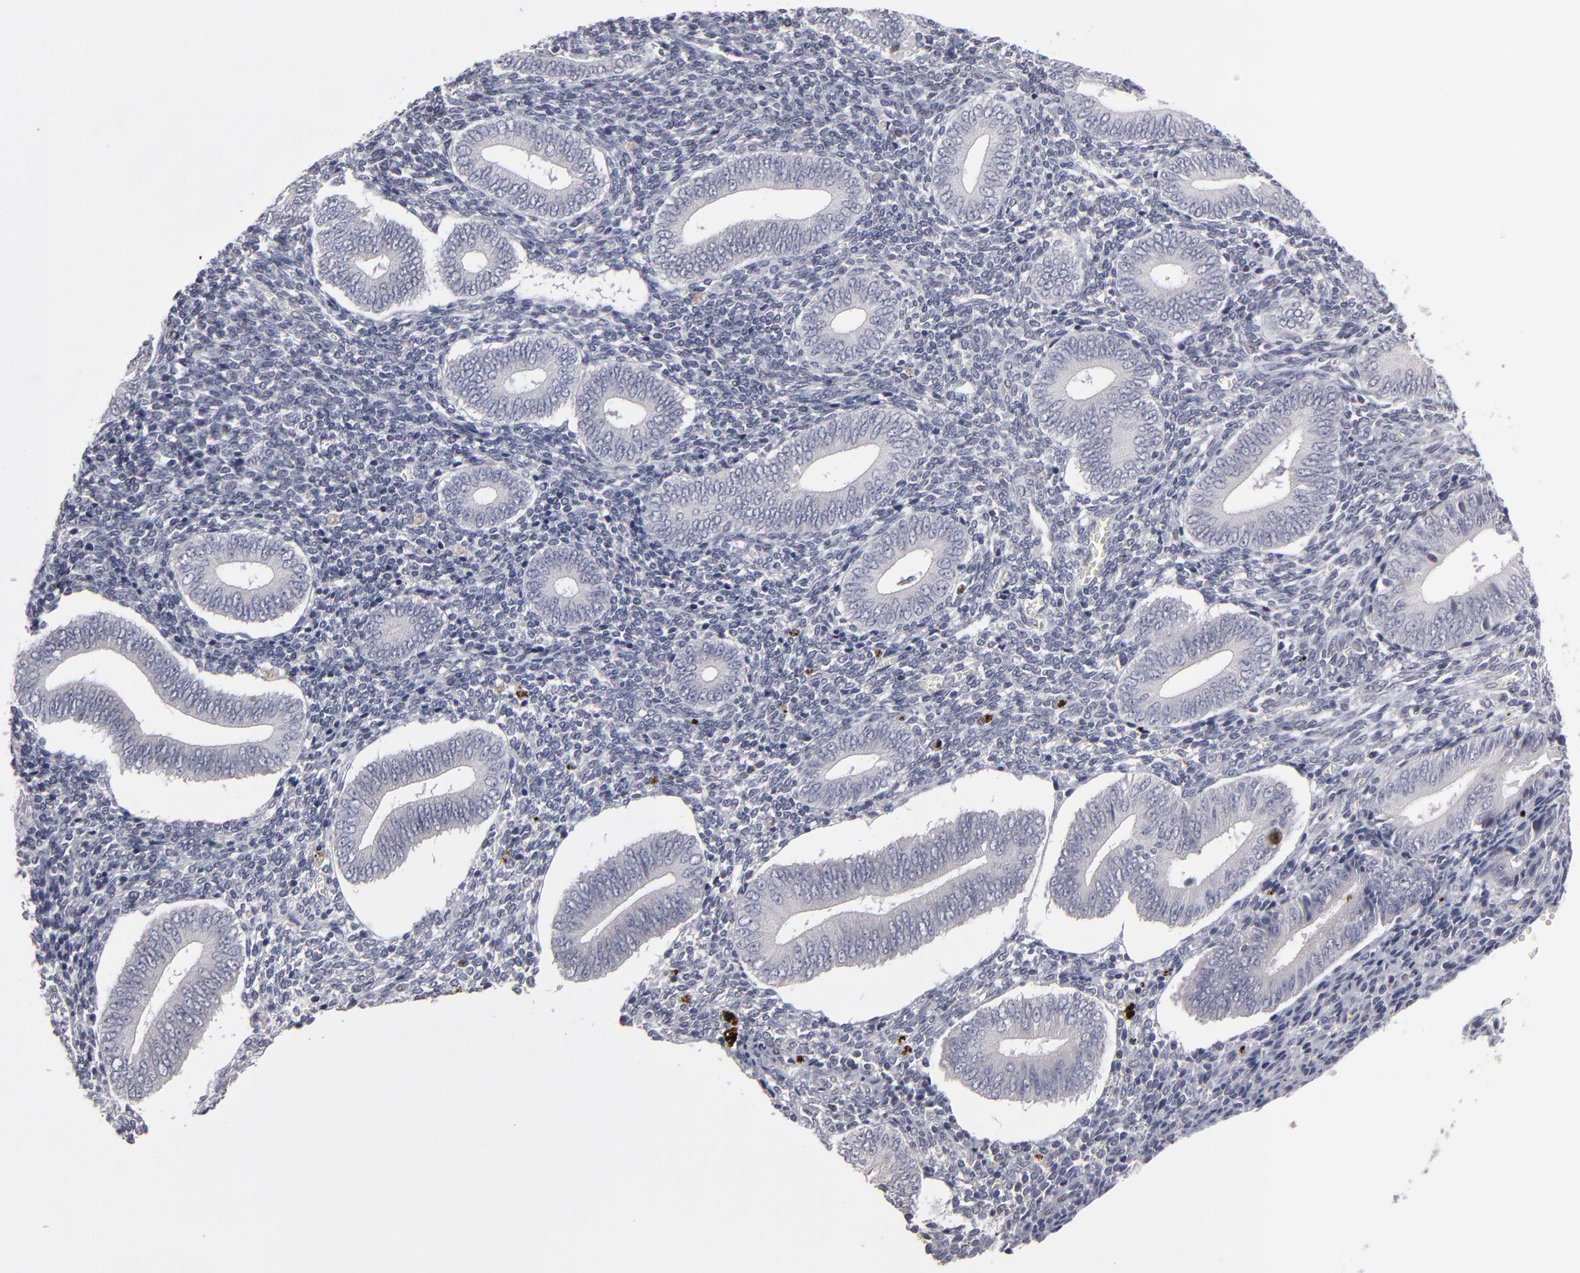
{"staining": {"intensity": "moderate", "quantity": "<25%", "location": "nuclear"}, "tissue": "endometrium", "cell_type": "Cells in endometrial stroma", "image_type": "normal", "snomed": [{"axis": "morphology", "description": "Normal tissue, NOS"}, {"axis": "topography", "description": "Uterus"}, {"axis": "topography", "description": "Endometrium"}], "caption": "Cells in endometrial stroma exhibit low levels of moderate nuclear staining in about <25% of cells in normal human endometrium.", "gene": "ODF2", "patient": {"sex": "female", "age": 33}}